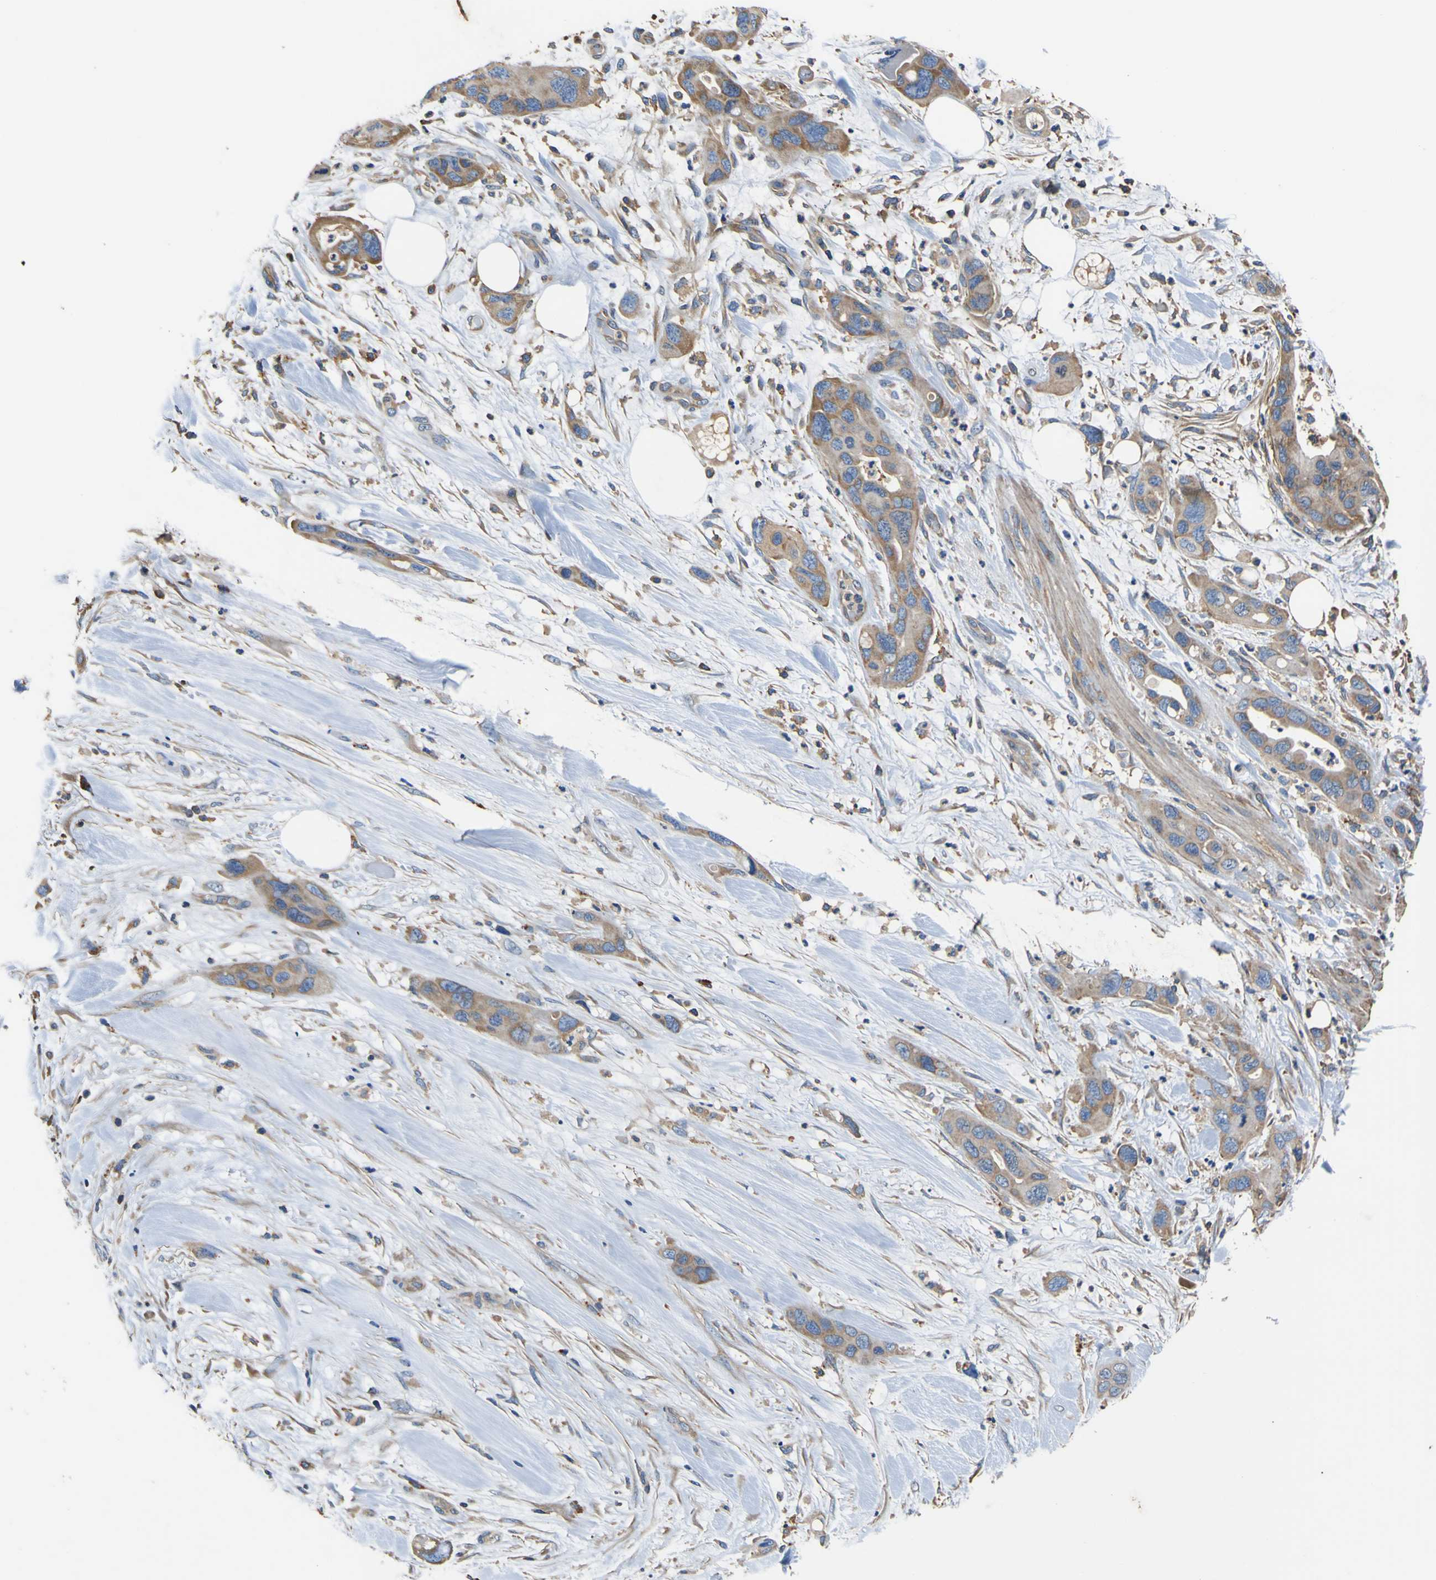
{"staining": {"intensity": "weak", "quantity": ">75%", "location": "cytoplasmic/membranous"}, "tissue": "pancreatic cancer", "cell_type": "Tumor cells", "image_type": "cancer", "snomed": [{"axis": "morphology", "description": "Adenocarcinoma, NOS"}, {"axis": "topography", "description": "Pancreas"}], "caption": "Brown immunohistochemical staining in human pancreatic cancer (adenocarcinoma) exhibits weak cytoplasmic/membranous expression in about >75% of tumor cells.", "gene": "CNR2", "patient": {"sex": "female", "age": 71}}